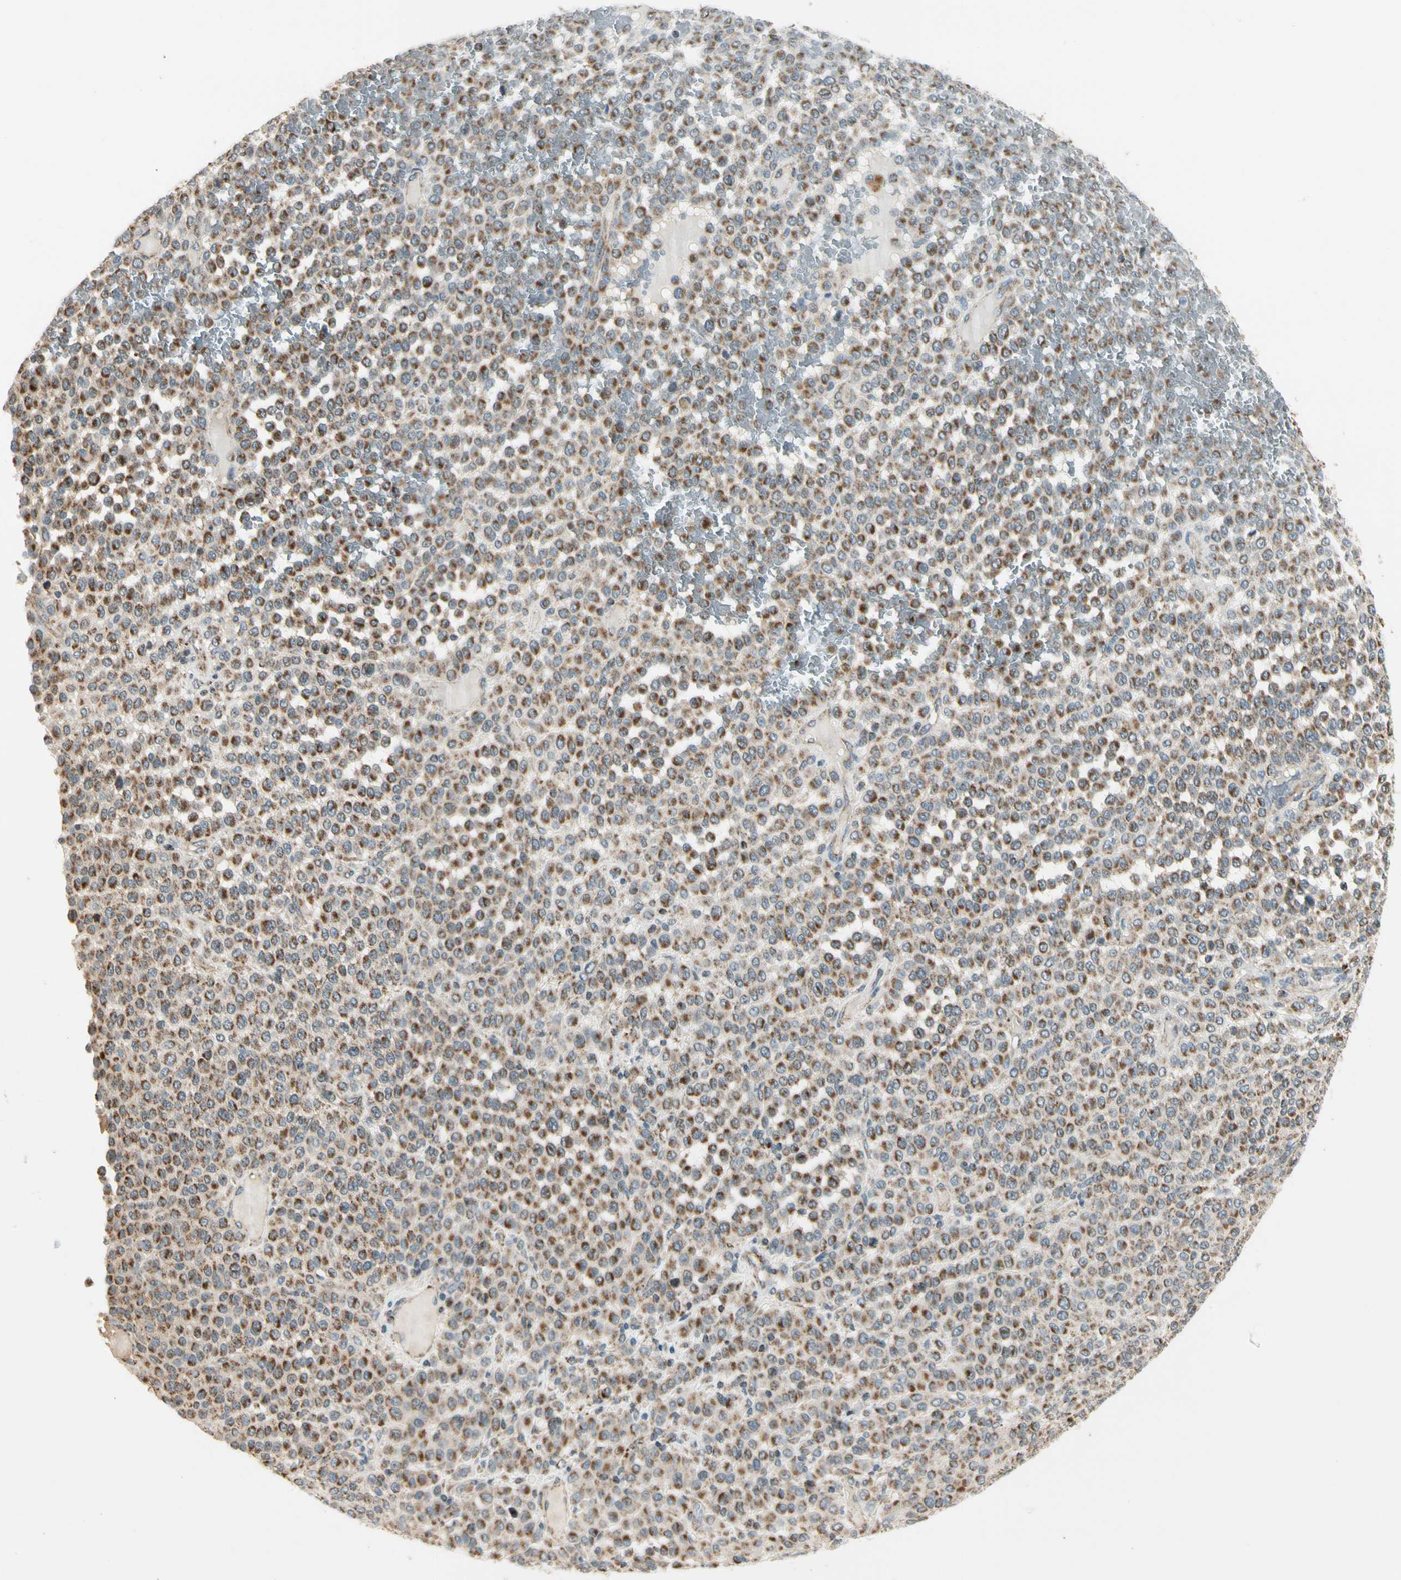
{"staining": {"intensity": "moderate", "quantity": ">75%", "location": "cytoplasmic/membranous"}, "tissue": "melanoma", "cell_type": "Tumor cells", "image_type": "cancer", "snomed": [{"axis": "morphology", "description": "Malignant melanoma, Metastatic site"}, {"axis": "topography", "description": "Pancreas"}], "caption": "A histopathology image of human melanoma stained for a protein reveals moderate cytoplasmic/membranous brown staining in tumor cells. (DAB (3,3'-diaminobenzidine) IHC, brown staining for protein, blue staining for nuclei).", "gene": "EPHB3", "patient": {"sex": "female", "age": 30}}